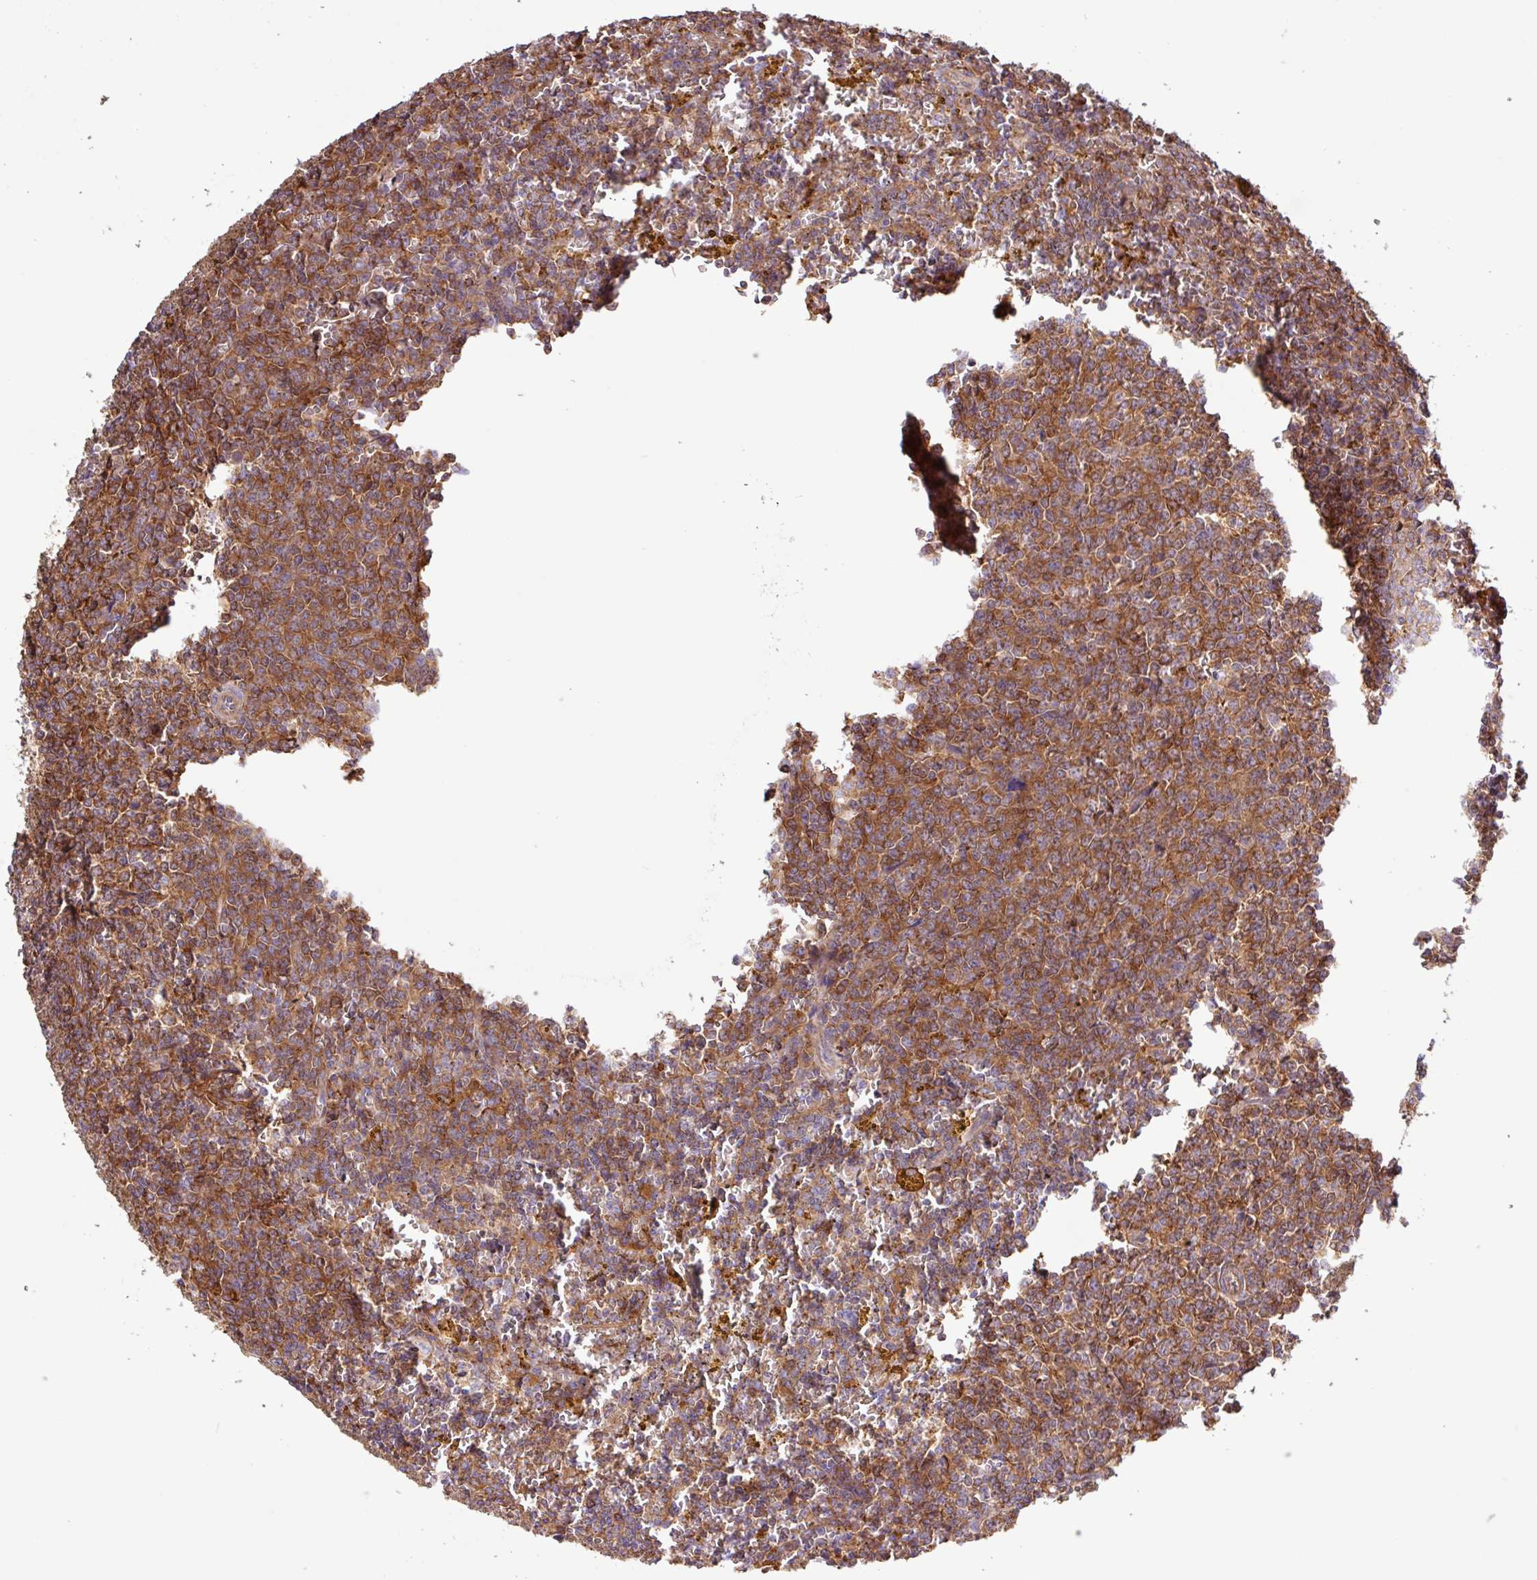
{"staining": {"intensity": "moderate", "quantity": ">75%", "location": "cytoplasmic/membranous"}, "tissue": "lymphoma", "cell_type": "Tumor cells", "image_type": "cancer", "snomed": [{"axis": "morphology", "description": "Malignant lymphoma, non-Hodgkin's type, Low grade"}, {"axis": "topography", "description": "Spleen"}, {"axis": "topography", "description": "Lymph node"}], "caption": "An image of human low-grade malignant lymphoma, non-Hodgkin's type stained for a protein demonstrates moderate cytoplasmic/membranous brown staining in tumor cells. Using DAB (3,3'-diaminobenzidine) (brown) and hematoxylin (blue) stains, captured at high magnification using brightfield microscopy.", "gene": "ACTR3", "patient": {"sex": "female", "age": 66}}